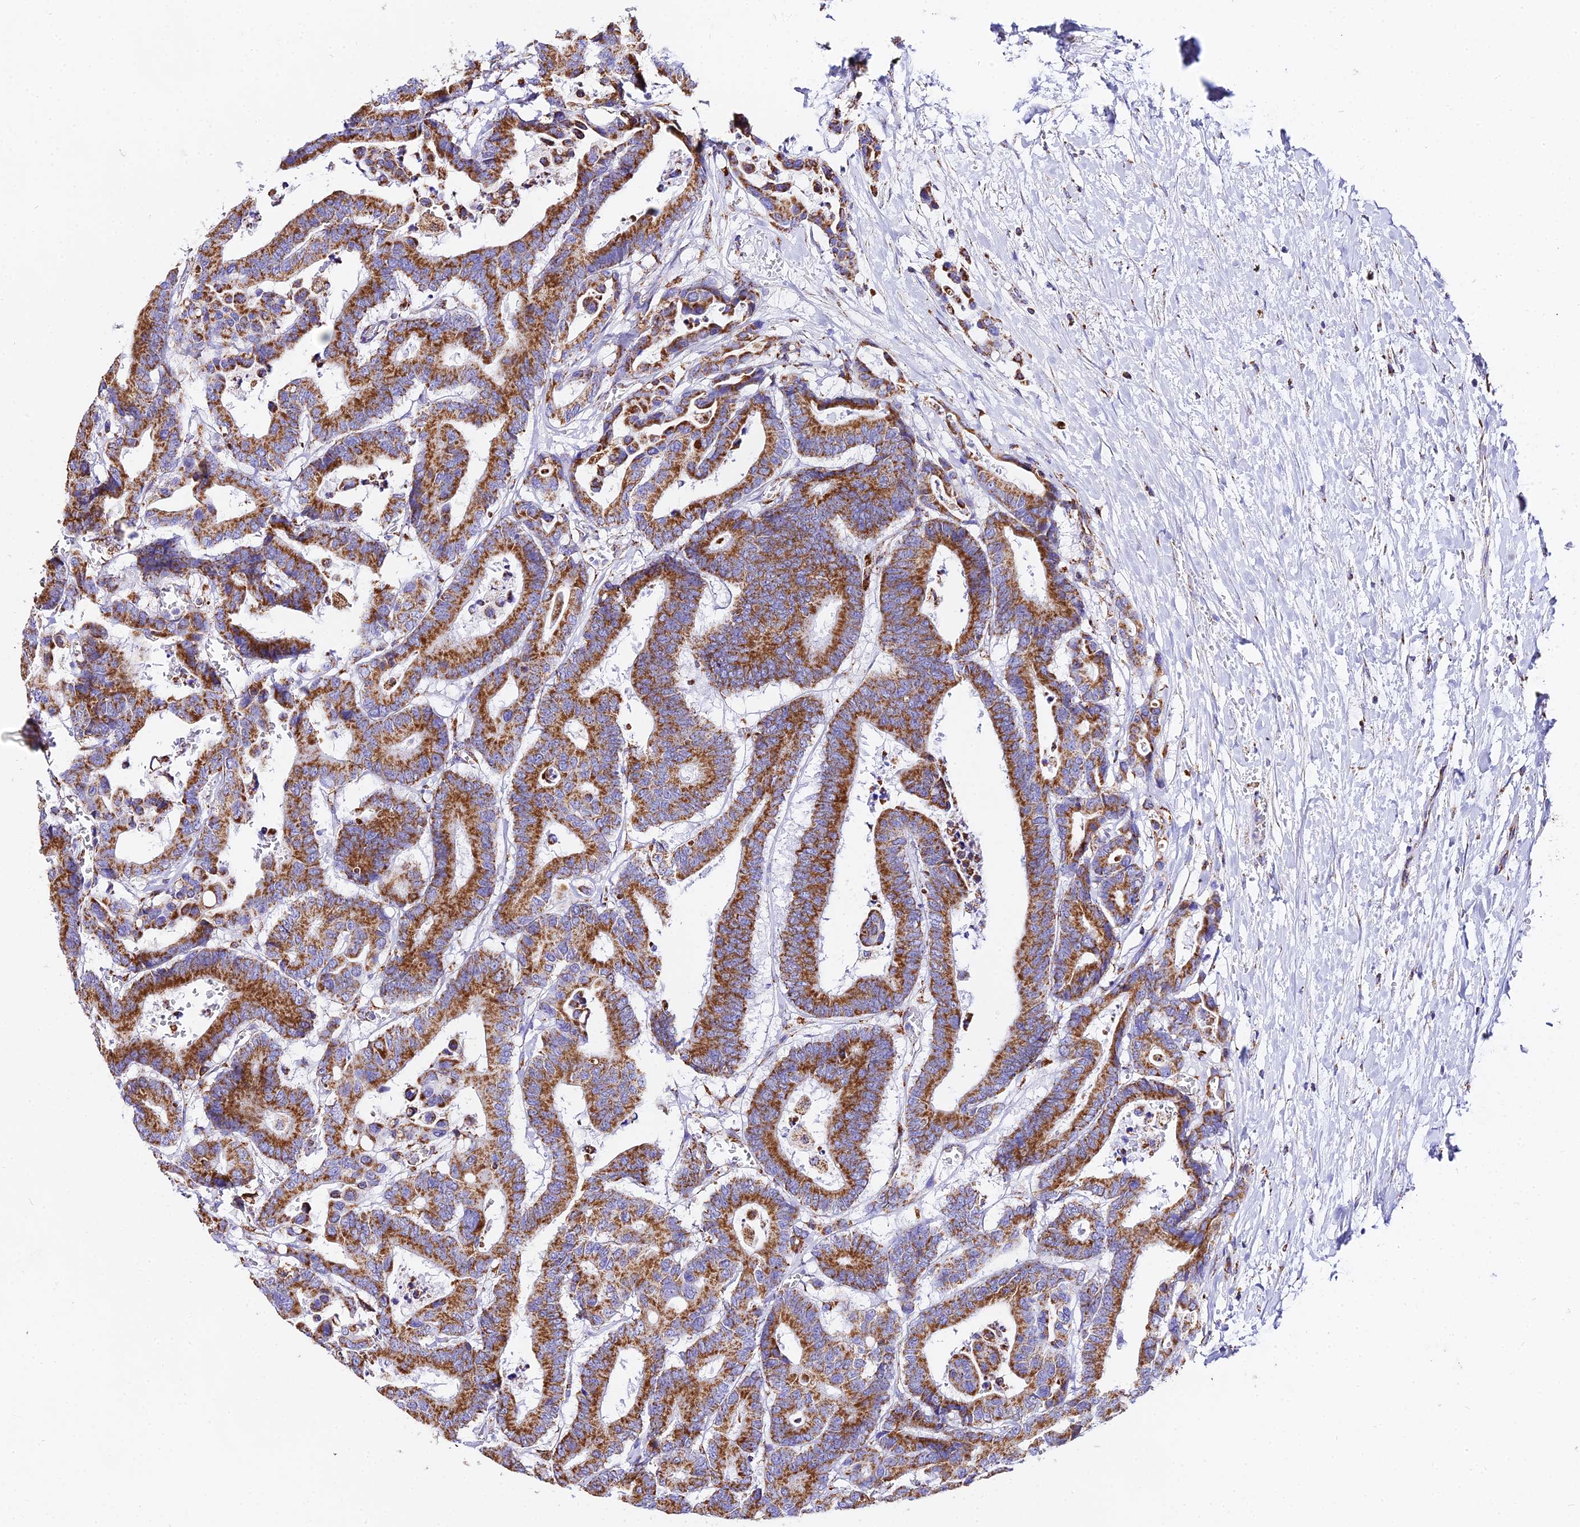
{"staining": {"intensity": "moderate", "quantity": ">75%", "location": "cytoplasmic/membranous"}, "tissue": "colorectal cancer", "cell_type": "Tumor cells", "image_type": "cancer", "snomed": [{"axis": "morphology", "description": "Normal tissue, NOS"}, {"axis": "morphology", "description": "Adenocarcinoma, NOS"}, {"axis": "topography", "description": "Colon"}], "caption": "Immunohistochemical staining of human colorectal adenocarcinoma demonstrates moderate cytoplasmic/membranous protein expression in about >75% of tumor cells. (DAB (3,3'-diaminobenzidine) IHC with brightfield microscopy, high magnification).", "gene": "ATP5PD", "patient": {"sex": "male", "age": 82}}